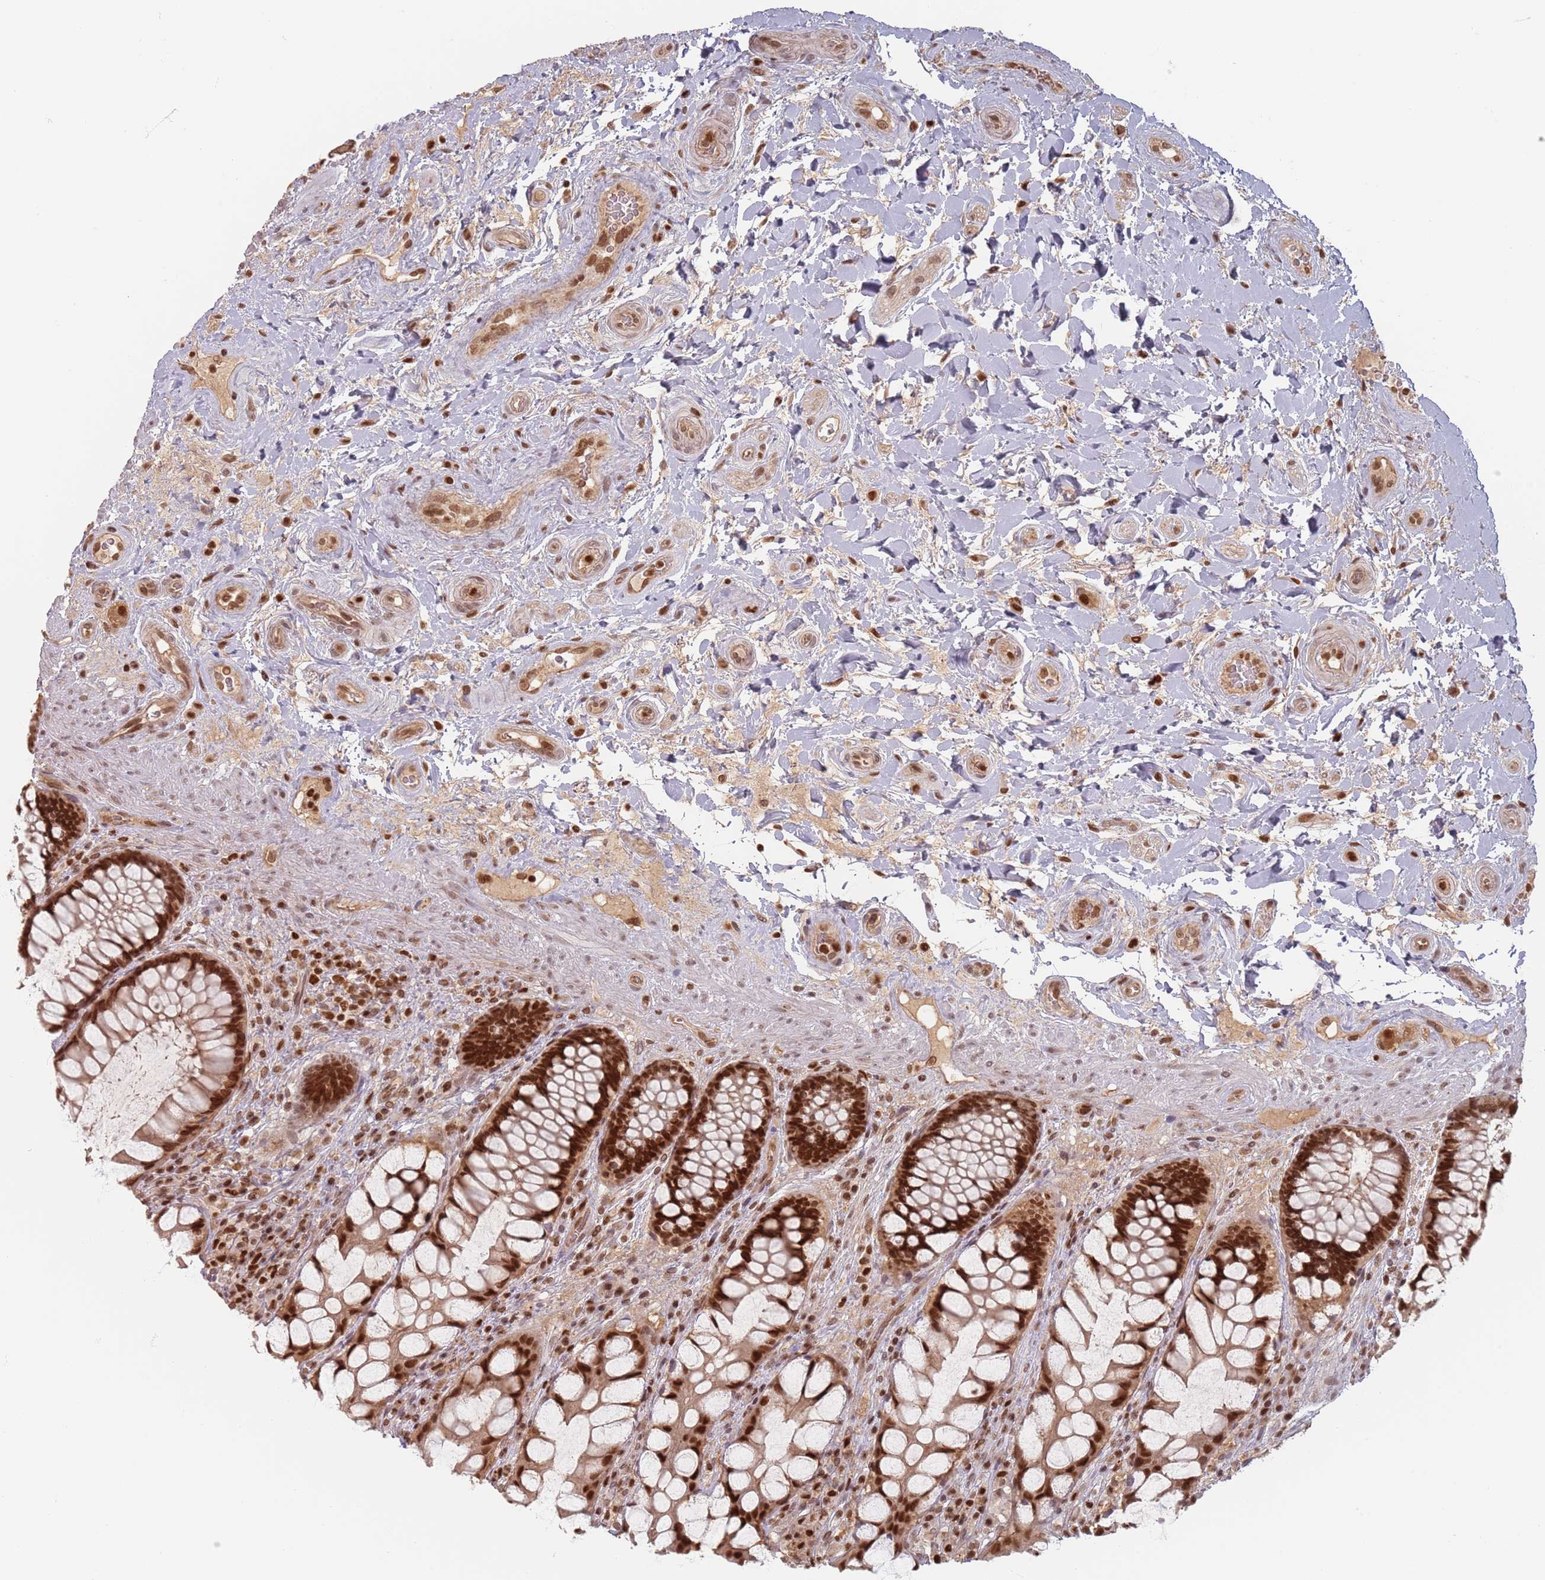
{"staining": {"intensity": "strong", "quantity": ">75%", "location": "nuclear"}, "tissue": "rectum", "cell_type": "Glandular cells", "image_type": "normal", "snomed": [{"axis": "morphology", "description": "Normal tissue, NOS"}, {"axis": "topography", "description": "Rectum"}], "caption": "Glandular cells exhibit high levels of strong nuclear positivity in approximately >75% of cells in benign rectum.", "gene": "NUP50", "patient": {"sex": "female", "age": 58}}